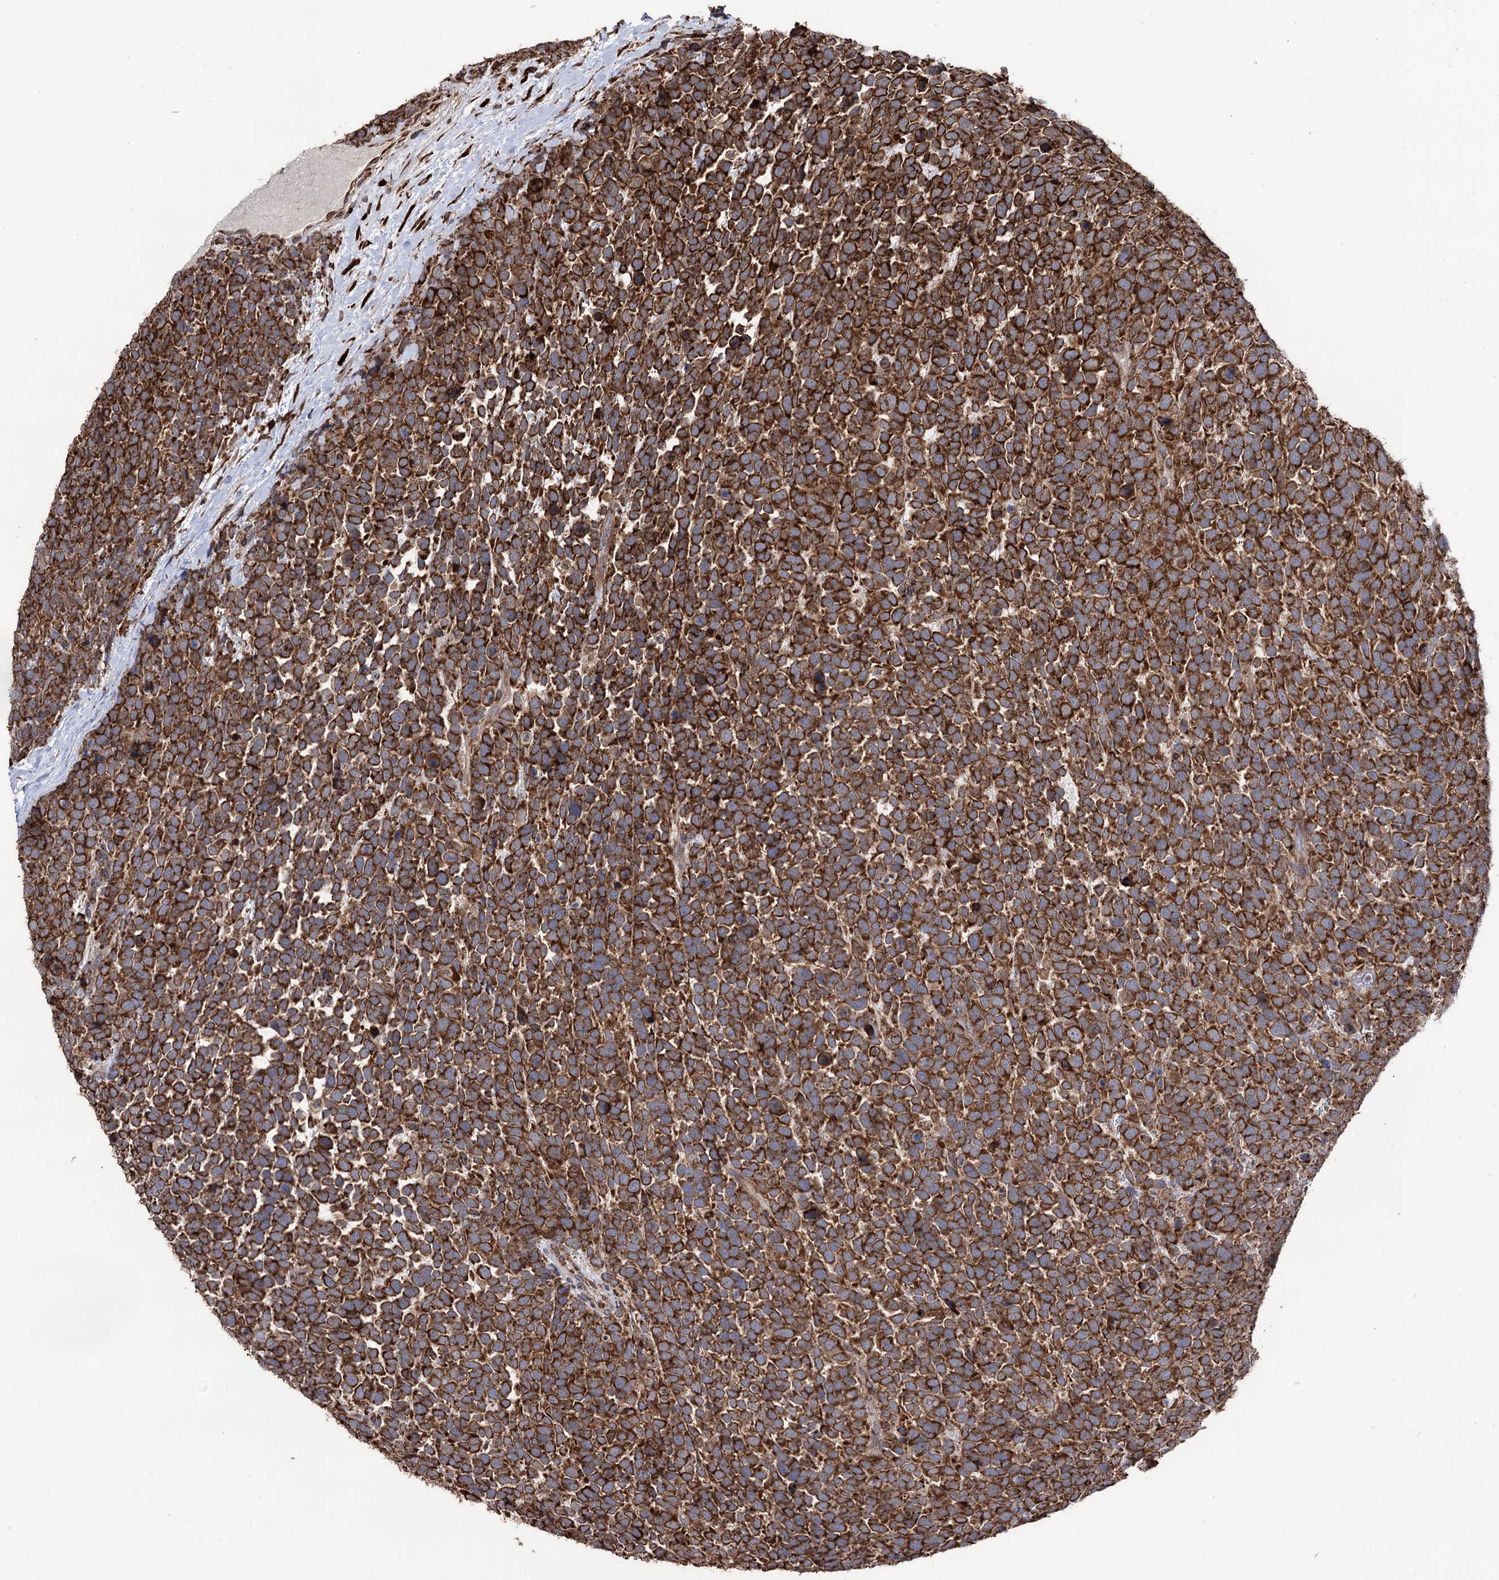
{"staining": {"intensity": "strong", "quantity": ">75%", "location": "cytoplasmic/membranous"}, "tissue": "urothelial cancer", "cell_type": "Tumor cells", "image_type": "cancer", "snomed": [{"axis": "morphology", "description": "Urothelial carcinoma, High grade"}, {"axis": "topography", "description": "Urinary bladder"}], "caption": "This is a micrograph of immunohistochemistry staining of urothelial carcinoma (high-grade), which shows strong staining in the cytoplasmic/membranous of tumor cells.", "gene": "CDAN1", "patient": {"sex": "female", "age": 82}}